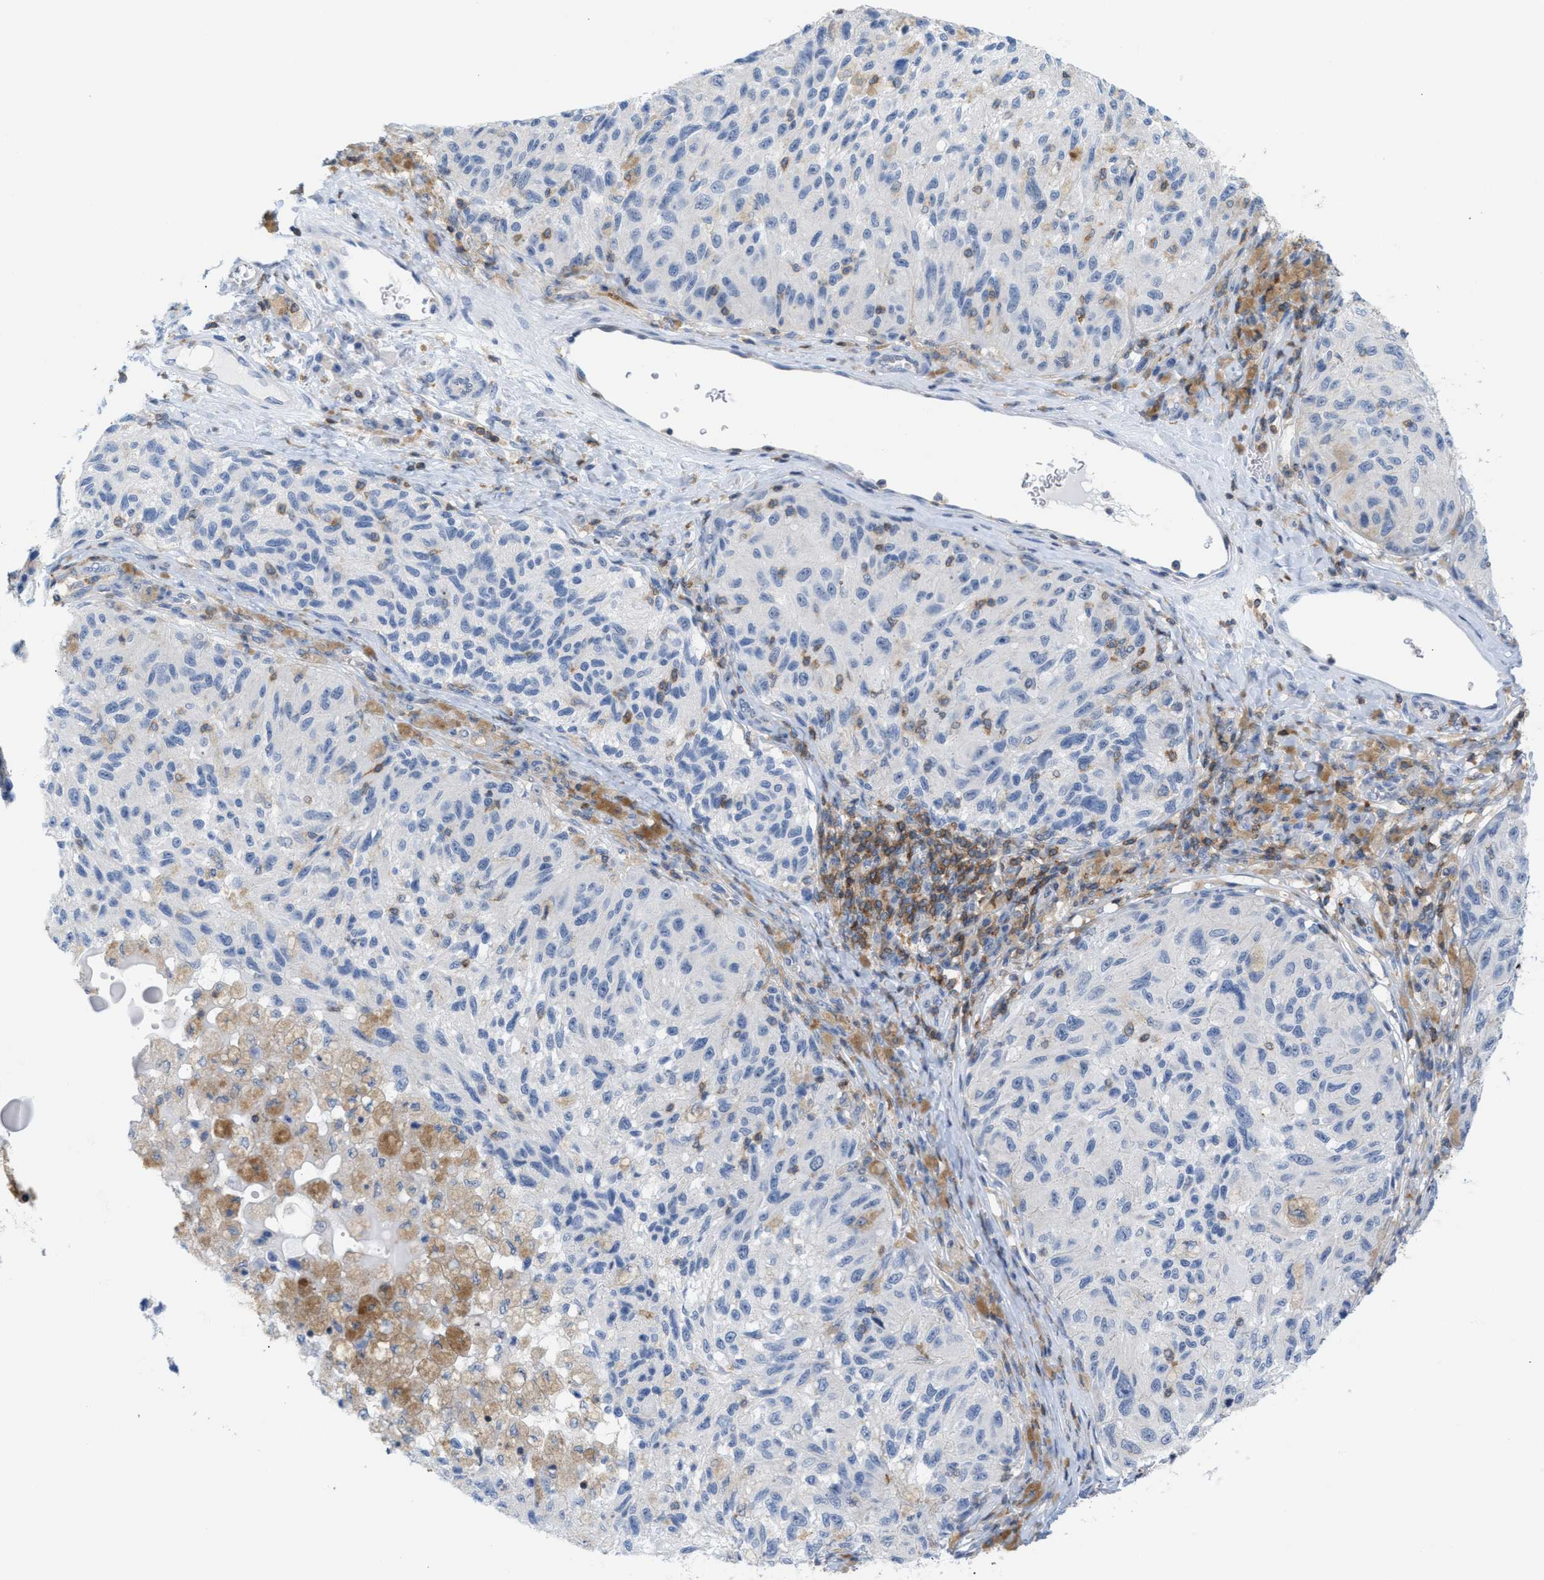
{"staining": {"intensity": "negative", "quantity": "none", "location": "none"}, "tissue": "melanoma", "cell_type": "Tumor cells", "image_type": "cancer", "snomed": [{"axis": "morphology", "description": "Malignant melanoma, NOS"}, {"axis": "topography", "description": "Skin"}], "caption": "A high-resolution histopathology image shows immunohistochemistry staining of melanoma, which reveals no significant expression in tumor cells.", "gene": "IL16", "patient": {"sex": "female", "age": 73}}